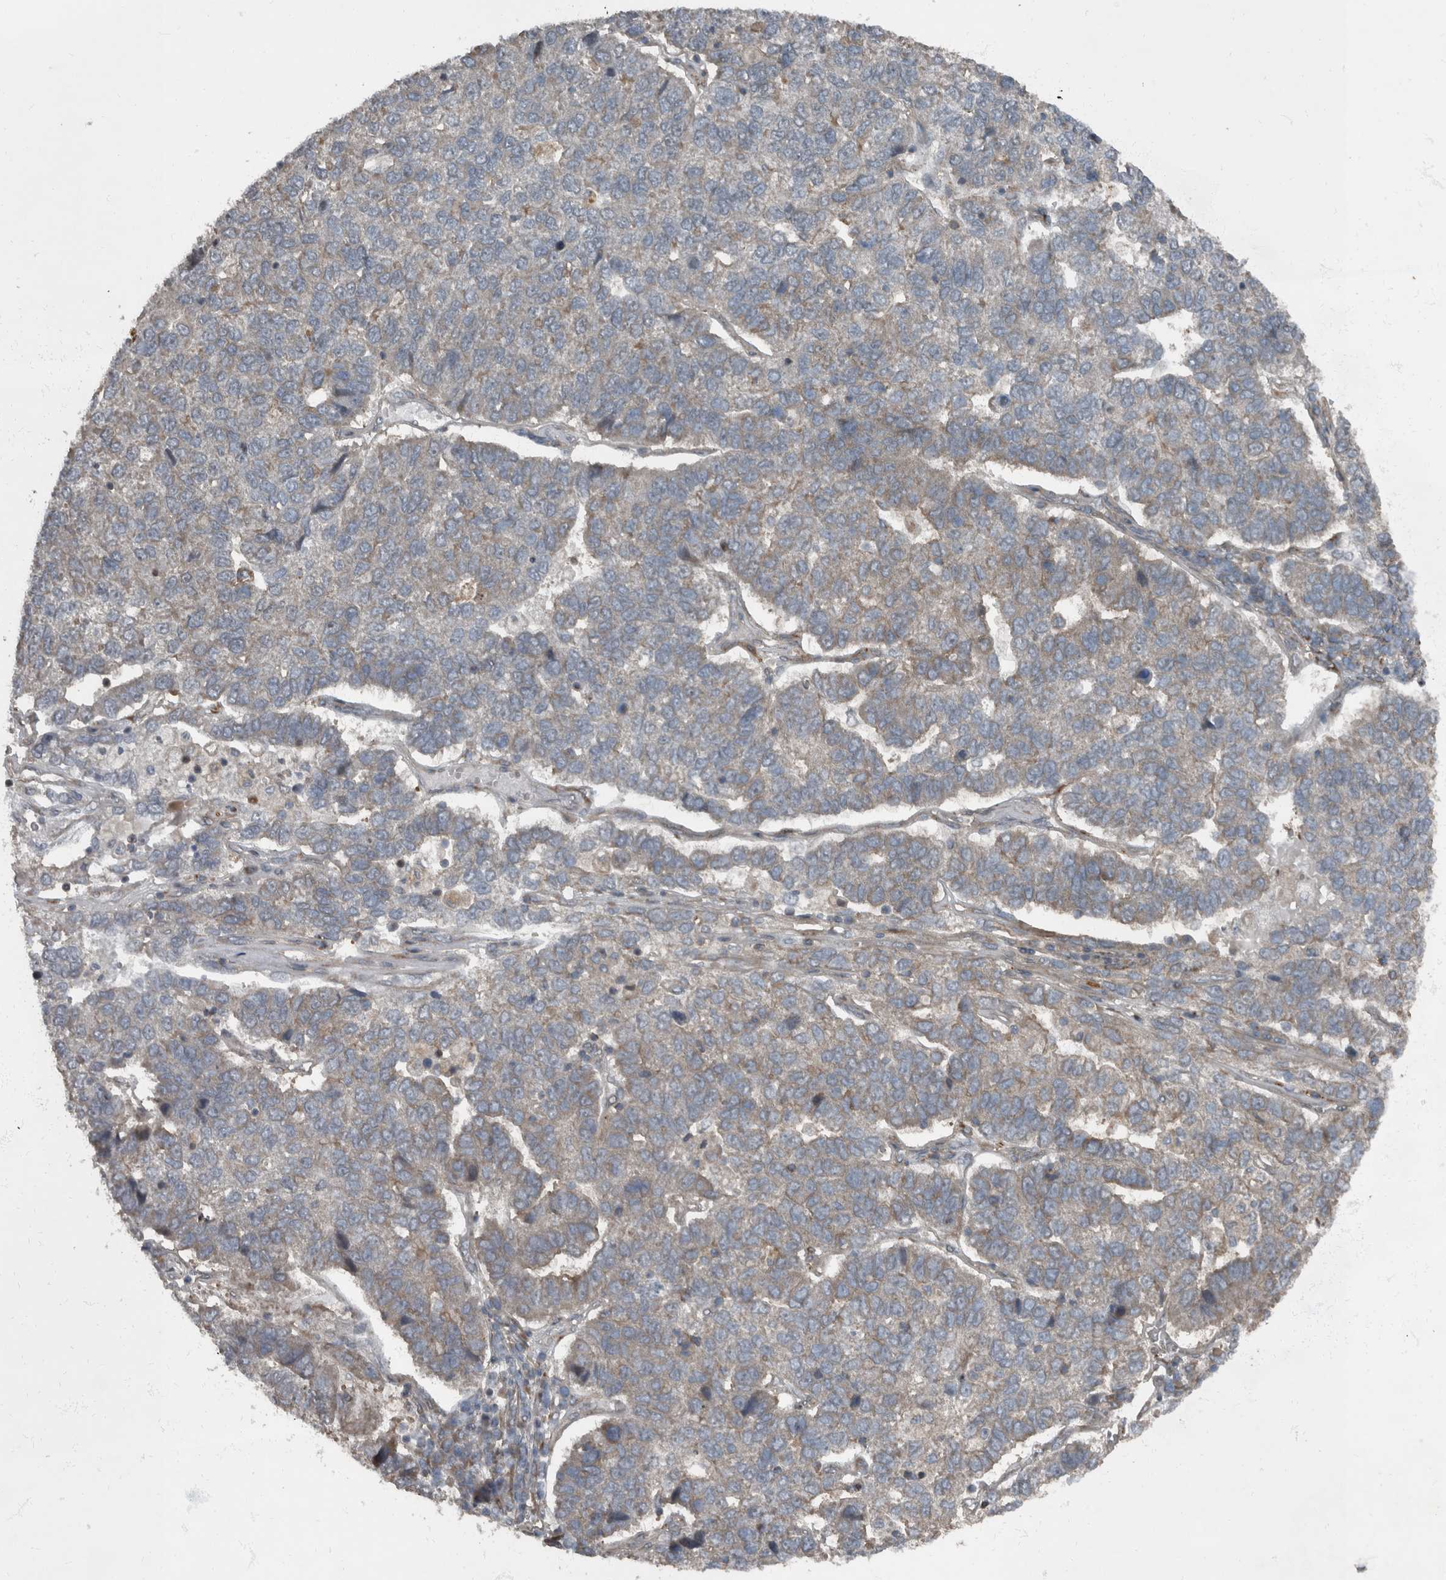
{"staining": {"intensity": "weak", "quantity": "25%-75%", "location": "cytoplasmic/membranous"}, "tissue": "pancreatic cancer", "cell_type": "Tumor cells", "image_type": "cancer", "snomed": [{"axis": "morphology", "description": "Adenocarcinoma, NOS"}, {"axis": "topography", "description": "Pancreas"}], "caption": "IHC histopathology image of neoplastic tissue: human pancreatic adenocarcinoma stained using IHC exhibits low levels of weak protein expression localized specifically in the cytoplasmic/membranous of tumor cells, appearing as a cytoplasmic/membranous brown color.", "gene": "RABGGTB", "patient": {"sex": "female", "age": 61}}